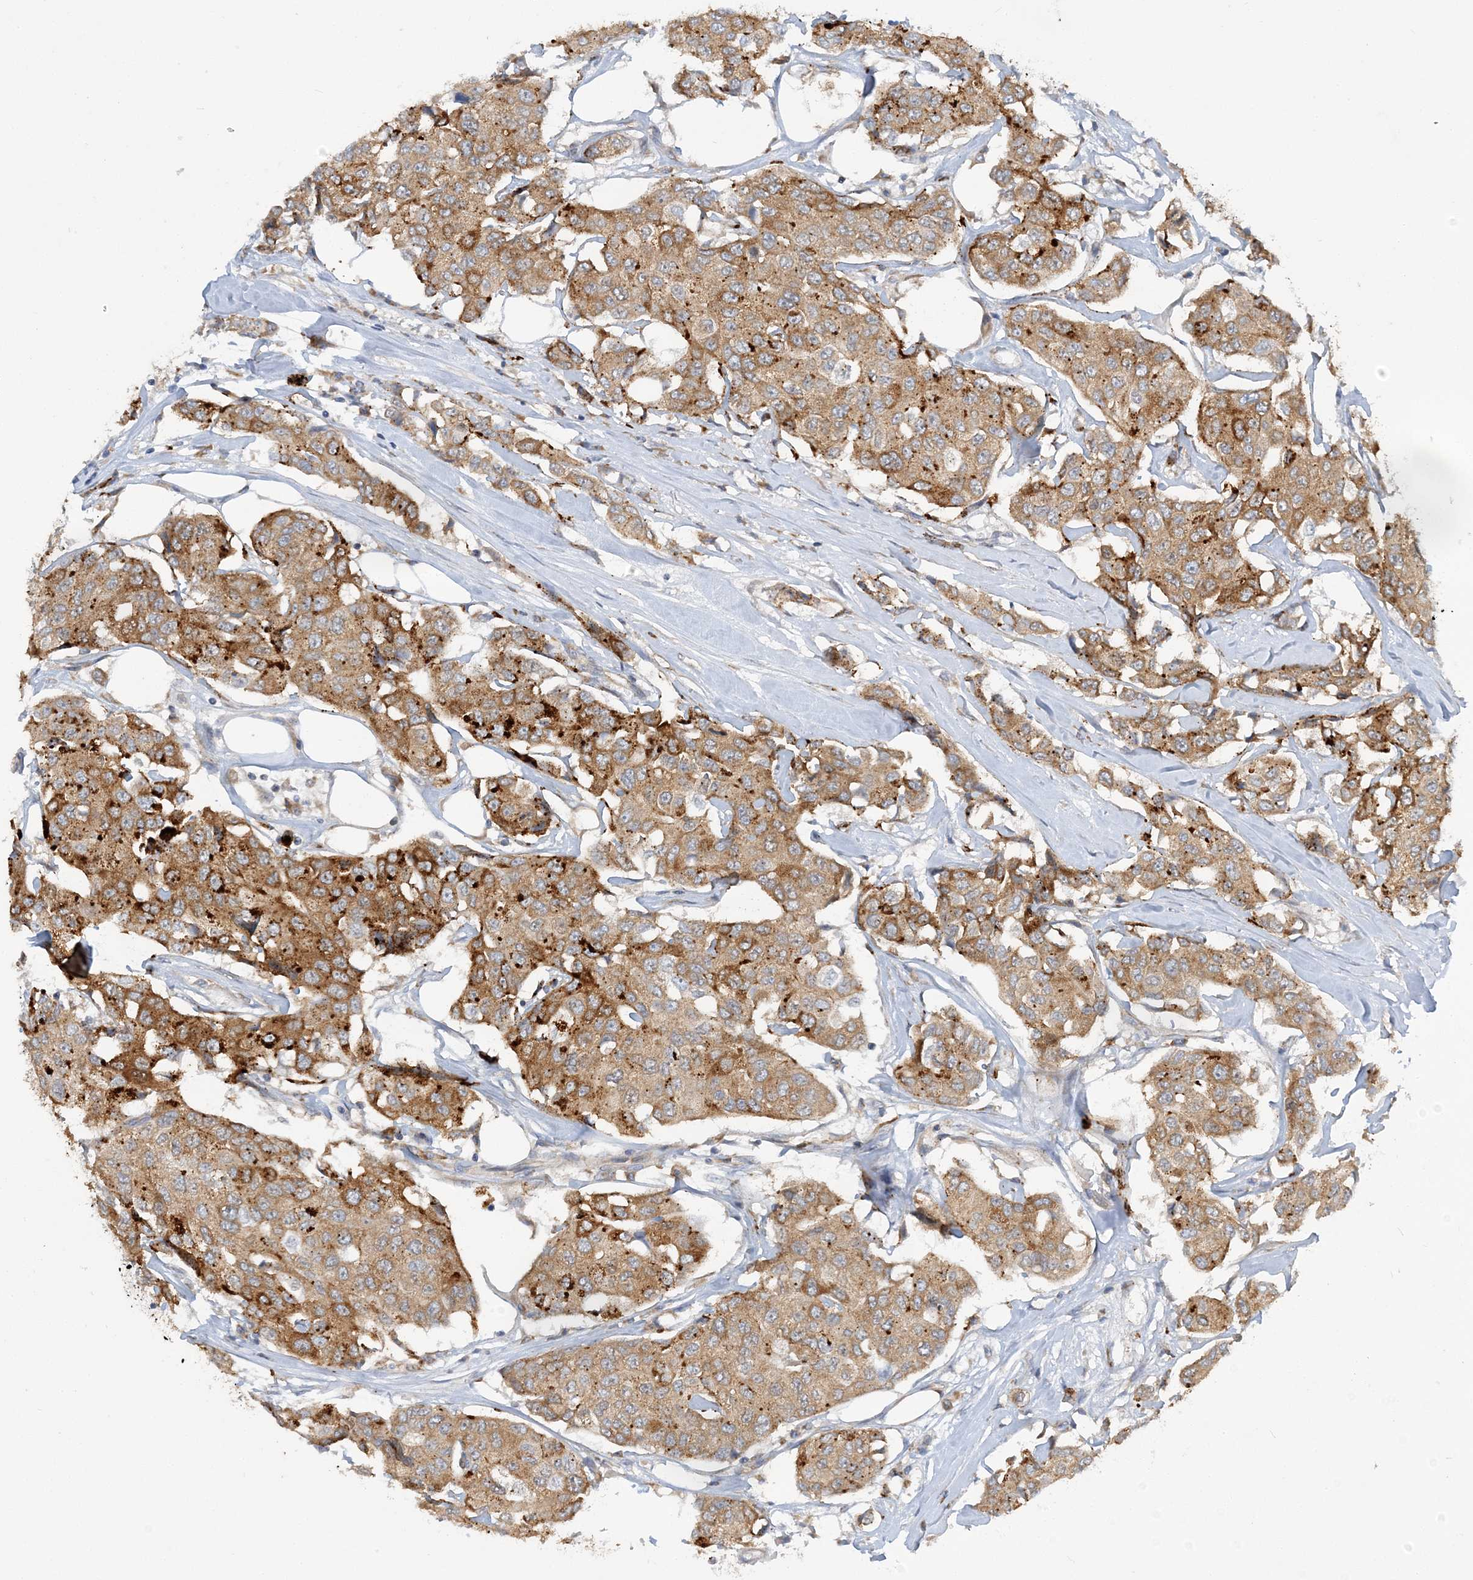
{"staining": {"intensity": "moderate", "quantity": ">75%", "location": "cytoplasmic/membranous"}, "tissue": "breast cancer", "cell_type": "Tumor cells", "image_type": "cancer", "snomed": [{"axis": "morphology", "description": "Duct carcinoma"}, {"axis": "topography", "description": "Breast"}], "caption": "Approximately >75% of tumor cells in human breast cancer exhibit moderate cytoplasmic/membranous protein positivity as visualized by brown immunohistochemical staining.", "gene": "LARP4B", "patient": {"sex": "female", "age": 80}}